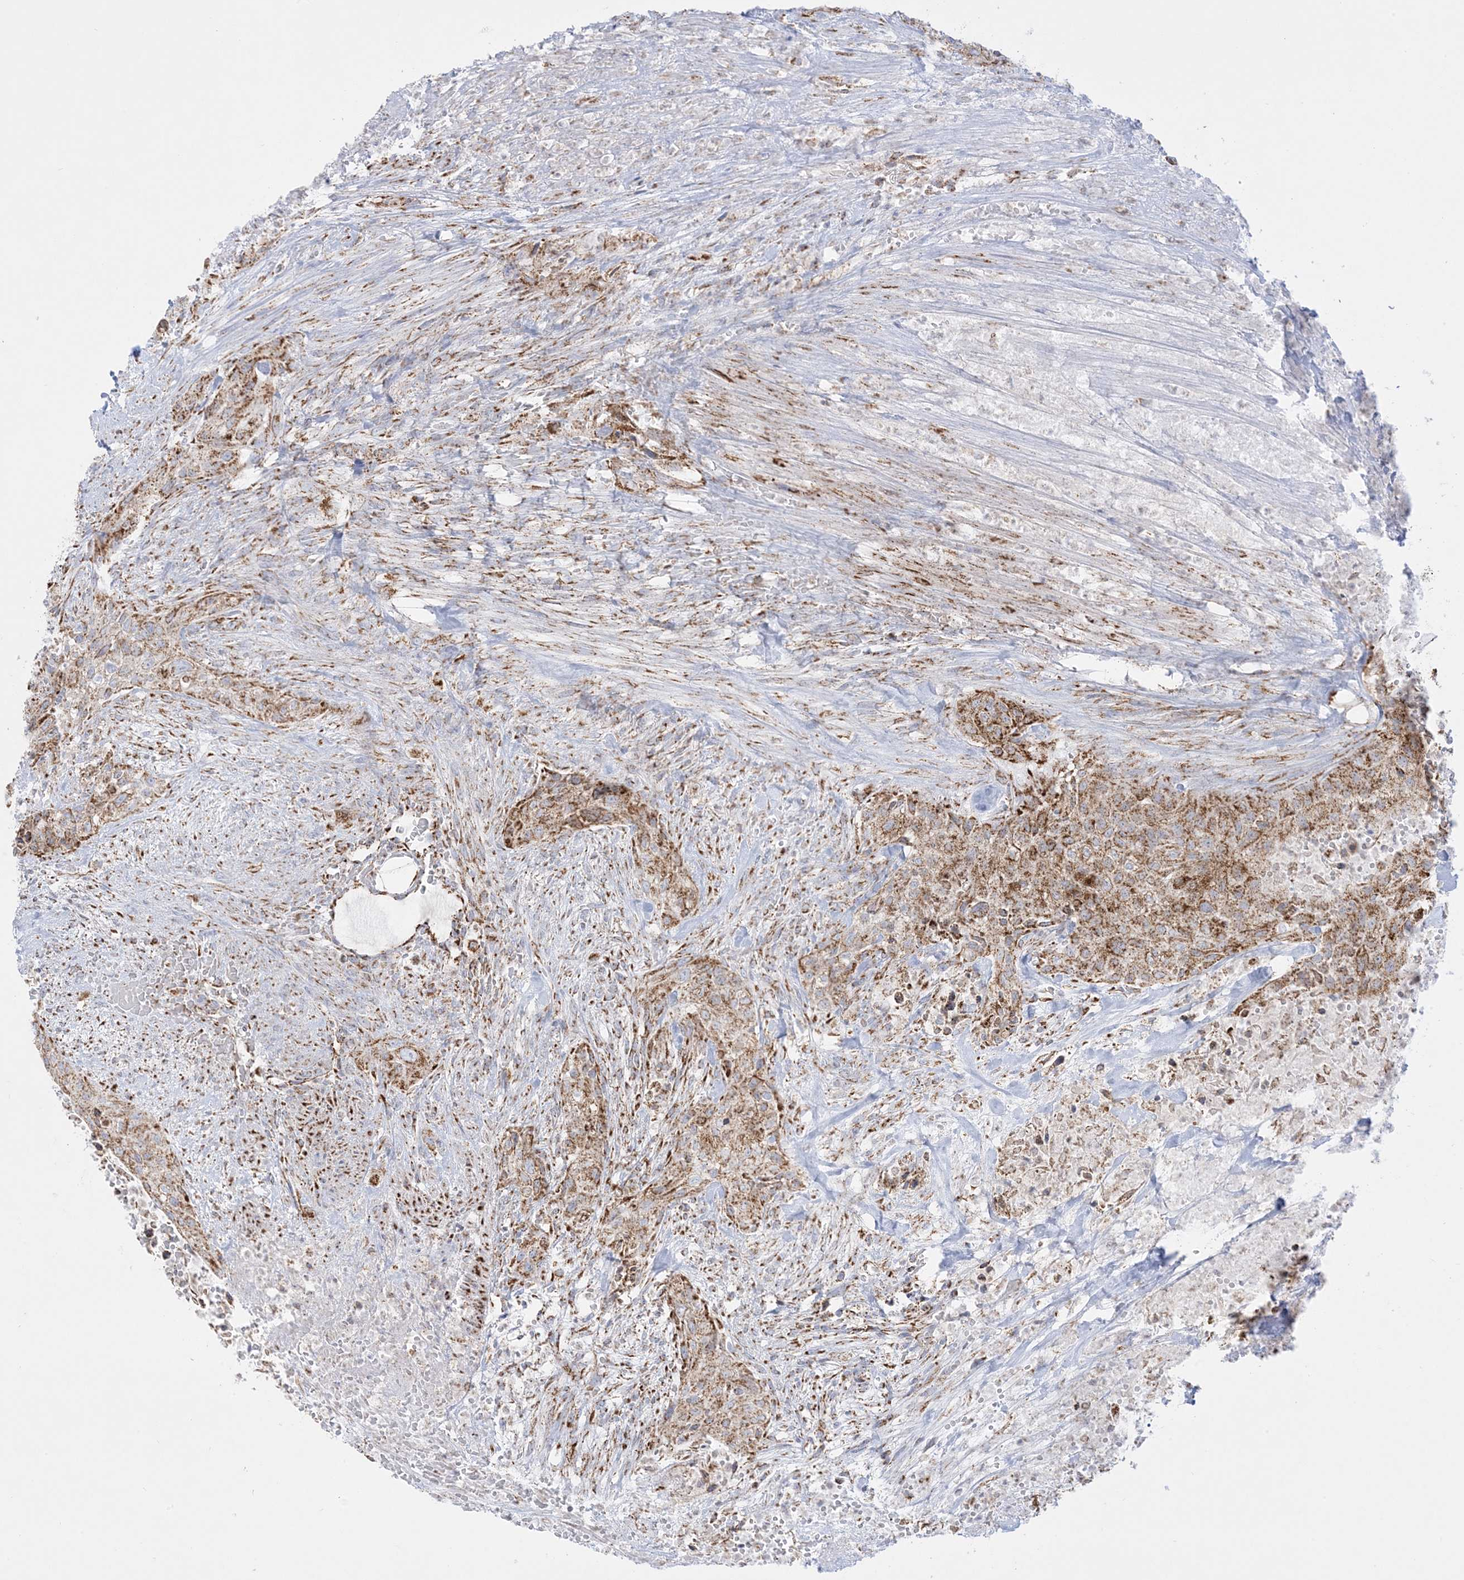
{"staining": {"intensity": "moderate", "quantity": ">75%", "location": "cytoplasmic/membranous"}, "tissue": "urothelial cancer", "cell_type": "Tumor cells", "image_type": "cancer", "snomed": [{"axis": "morphology", "description": "Urothelial carcinoma, High grade"}, {"axis": "topography", "description": "Urinary bladder"}], "caption": "A histopathology image of high-grade urothelial carcinoma stained for a protein displays moderate cytoplasmic/membranous brown staining in tumor cells.", "gene": "MRPS36", "patient": {"sex": "male", "age": 35}}